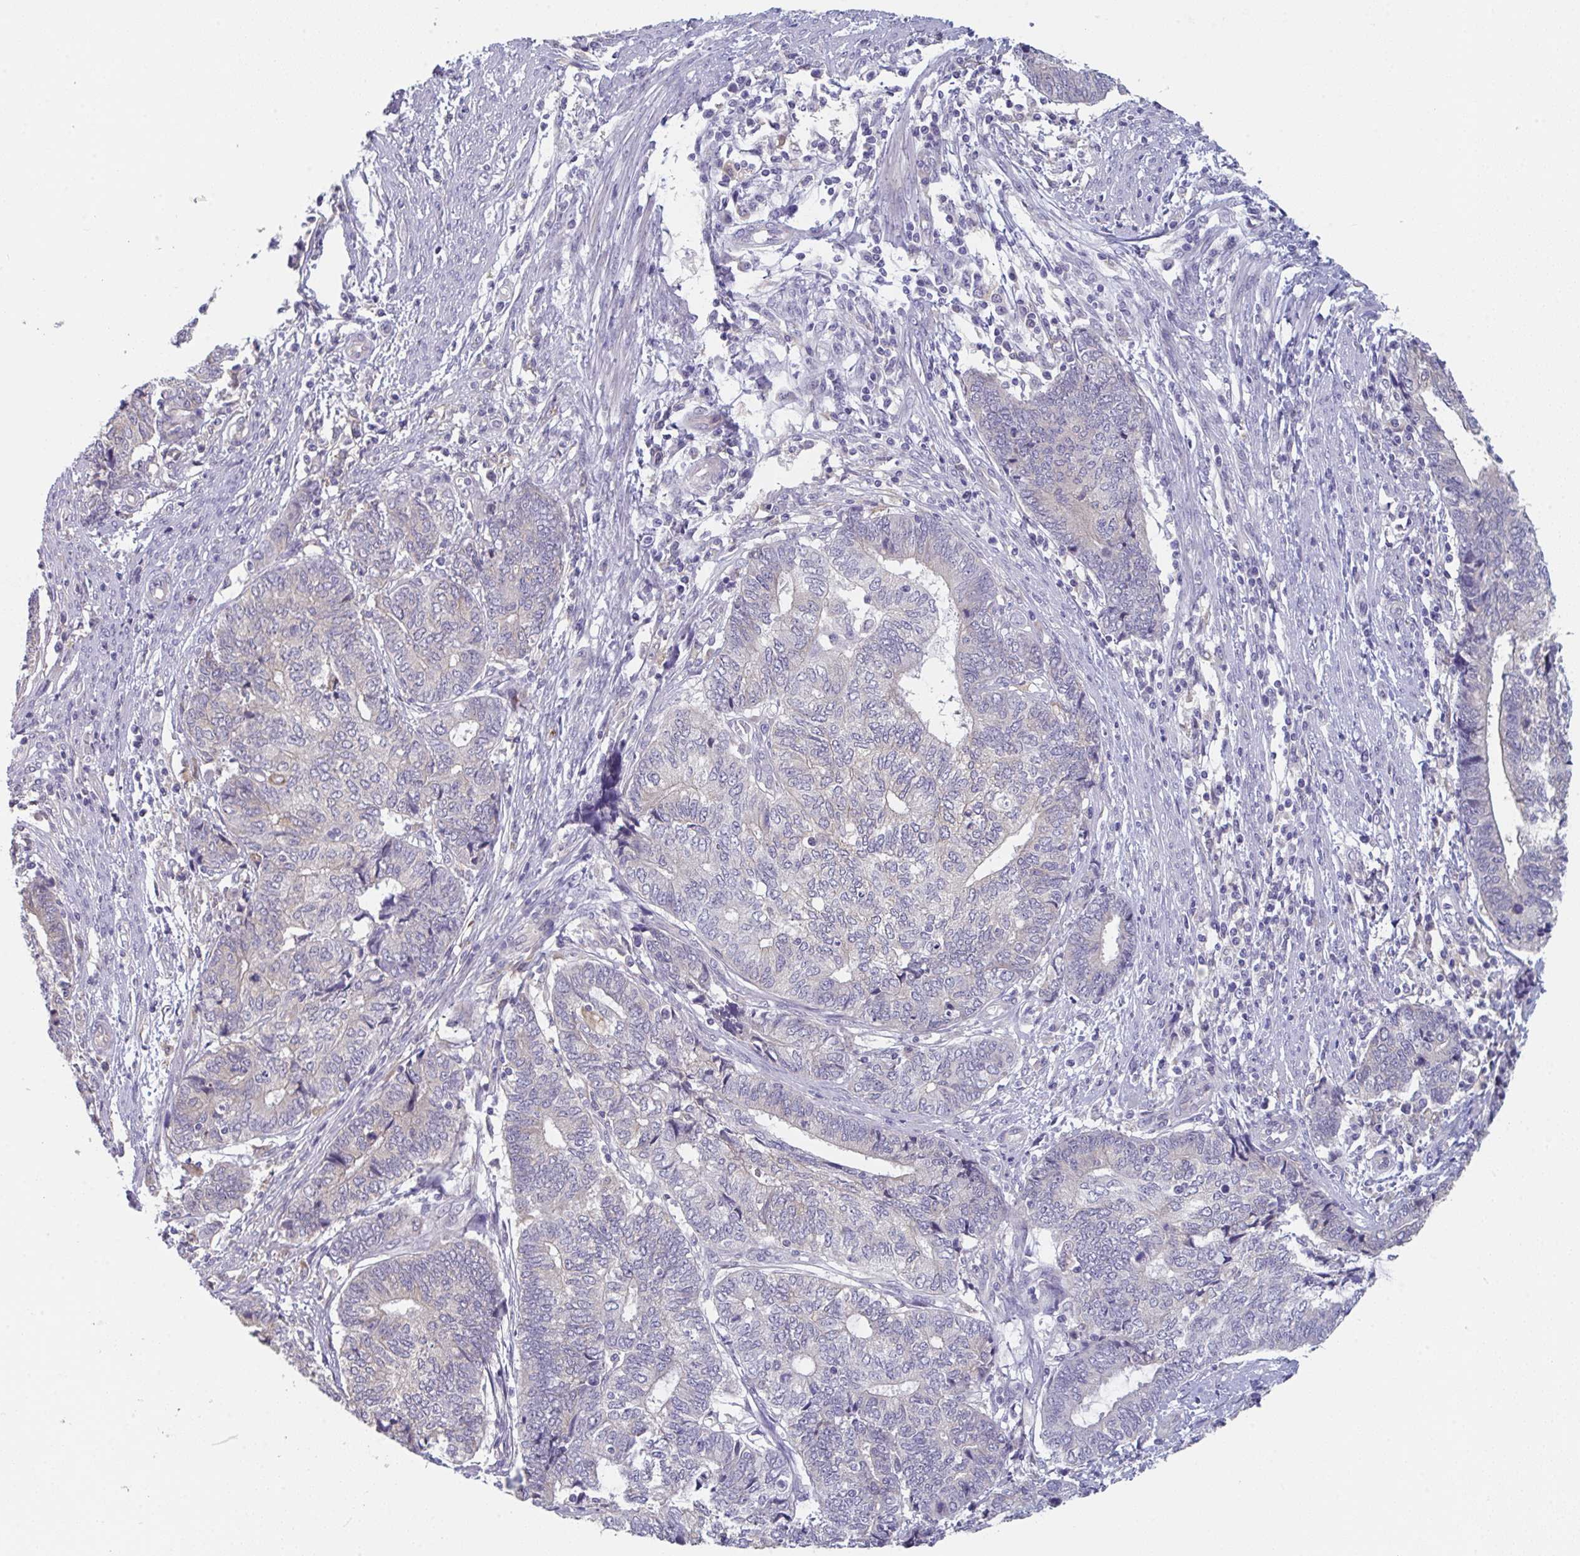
{"staining": {"intensity": "negative", "quantity": "none", "location": "none"}, "tissue": "endometrial cancer", "cell_type": "Tumor cells", "image_type": "cancer", "snomed": [{"axis": "morphology", "description": "Adenocarcinoma, NOS"}, {"axis": "topography", "description": "Uterus"}, {"axis": "topography", "description": "Endometrium"}], "caption": "The immunohistochemistry photomicrograph has no significant positivity in tumor cells of endometrial adenocarcinoma tissue.", "gene": "PTPRD", "patient": {"sex": "female", "age": 70}}